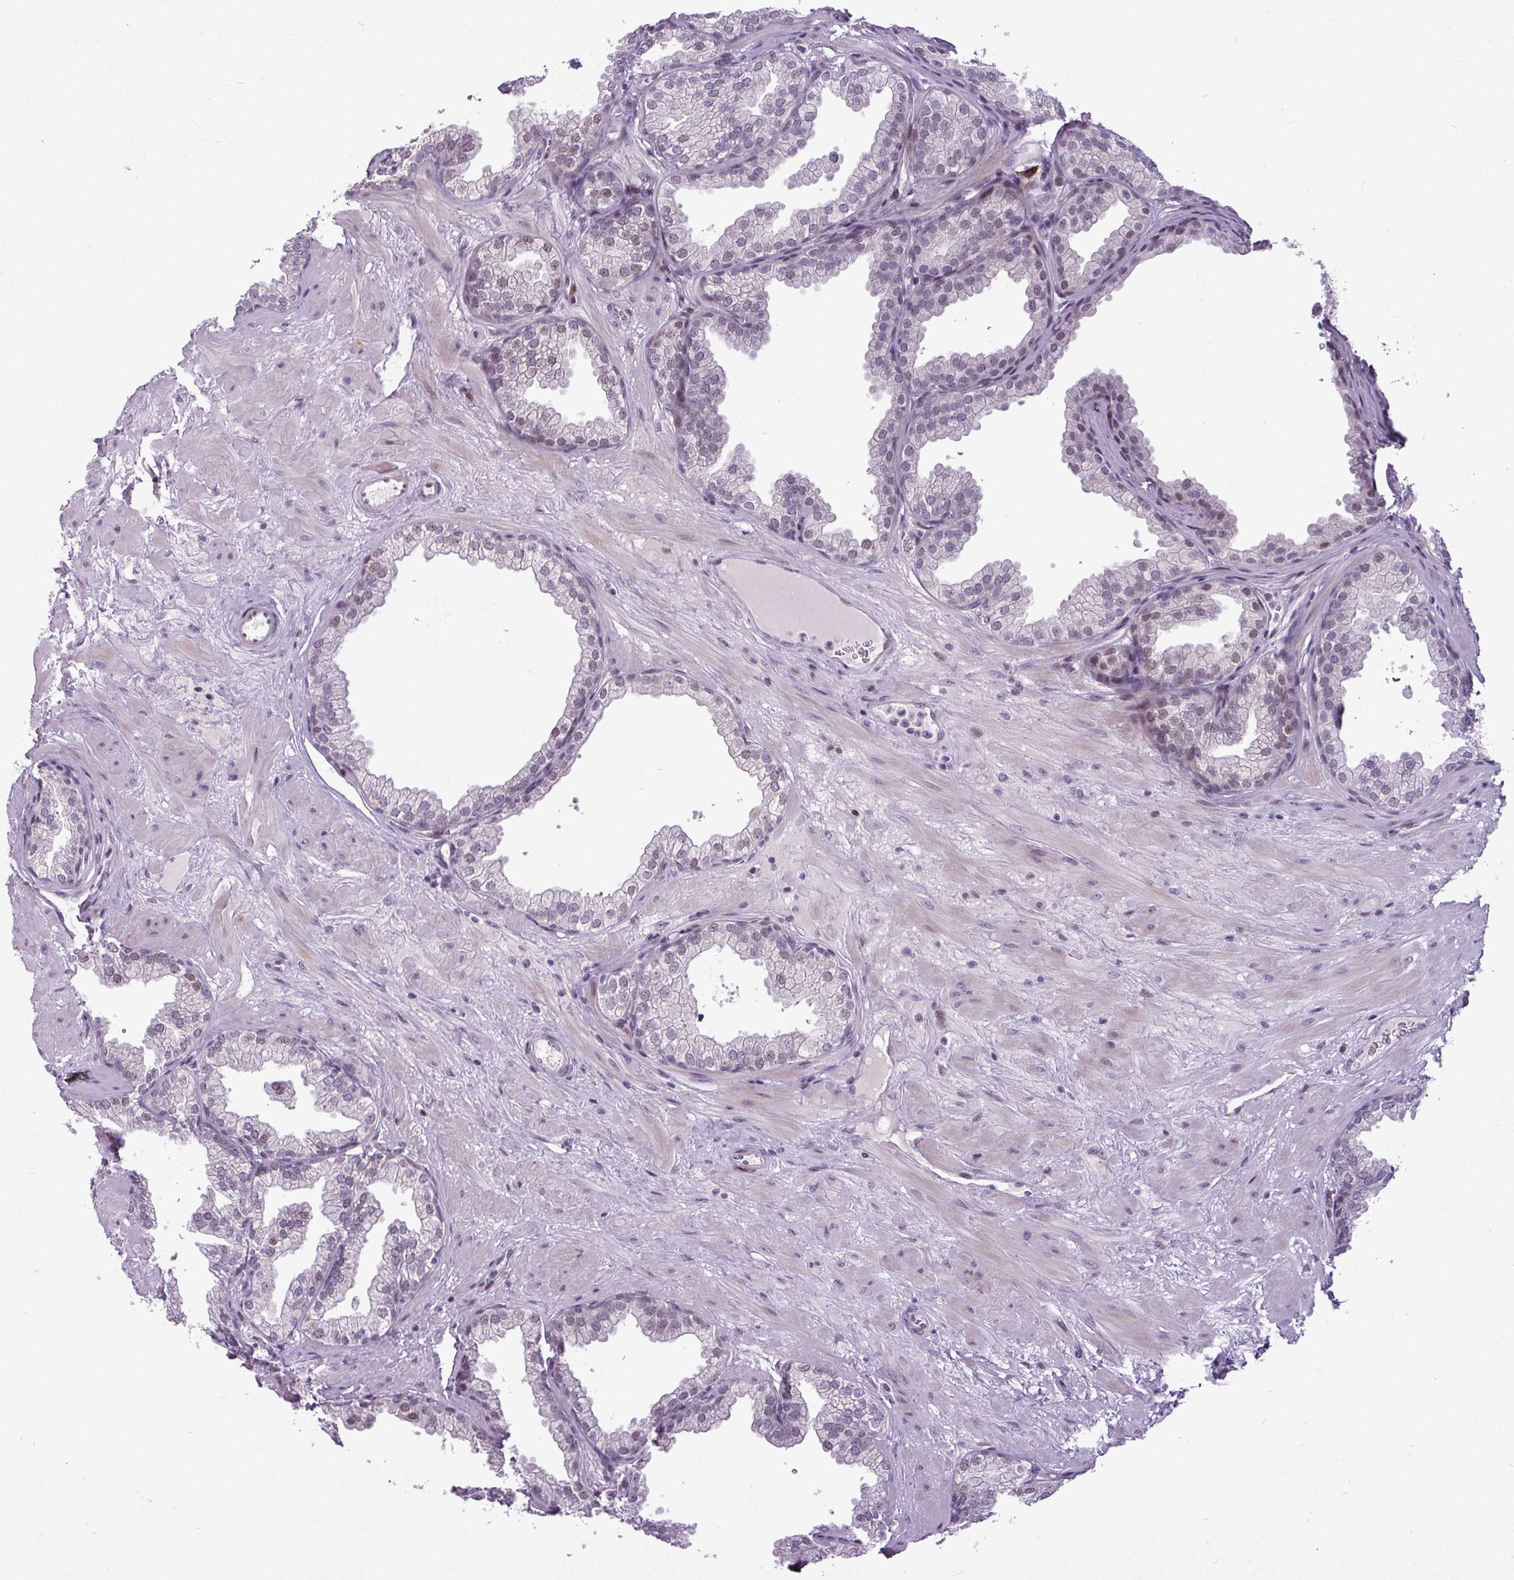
{"staining": {"intensity": "moderate", "quantity": "<25%", "location": "nuclear"}, "tissue": "prostate", "cell_type": "Glandular cells", "image_type": "normal", "snomed": [{"axis": "morphology", "description": "Normal tissue, NOS"}, {"axis": "topography", "description": "Prostate"}], "caption": "Prostate stained with DAB immunohistochemistry (IHC) exhibits low levels of moderate nuclear staining in approximately <25% of glandular cells.", "gene": "SLC66A2", "patient": {"sex": "male", "age": 37}}